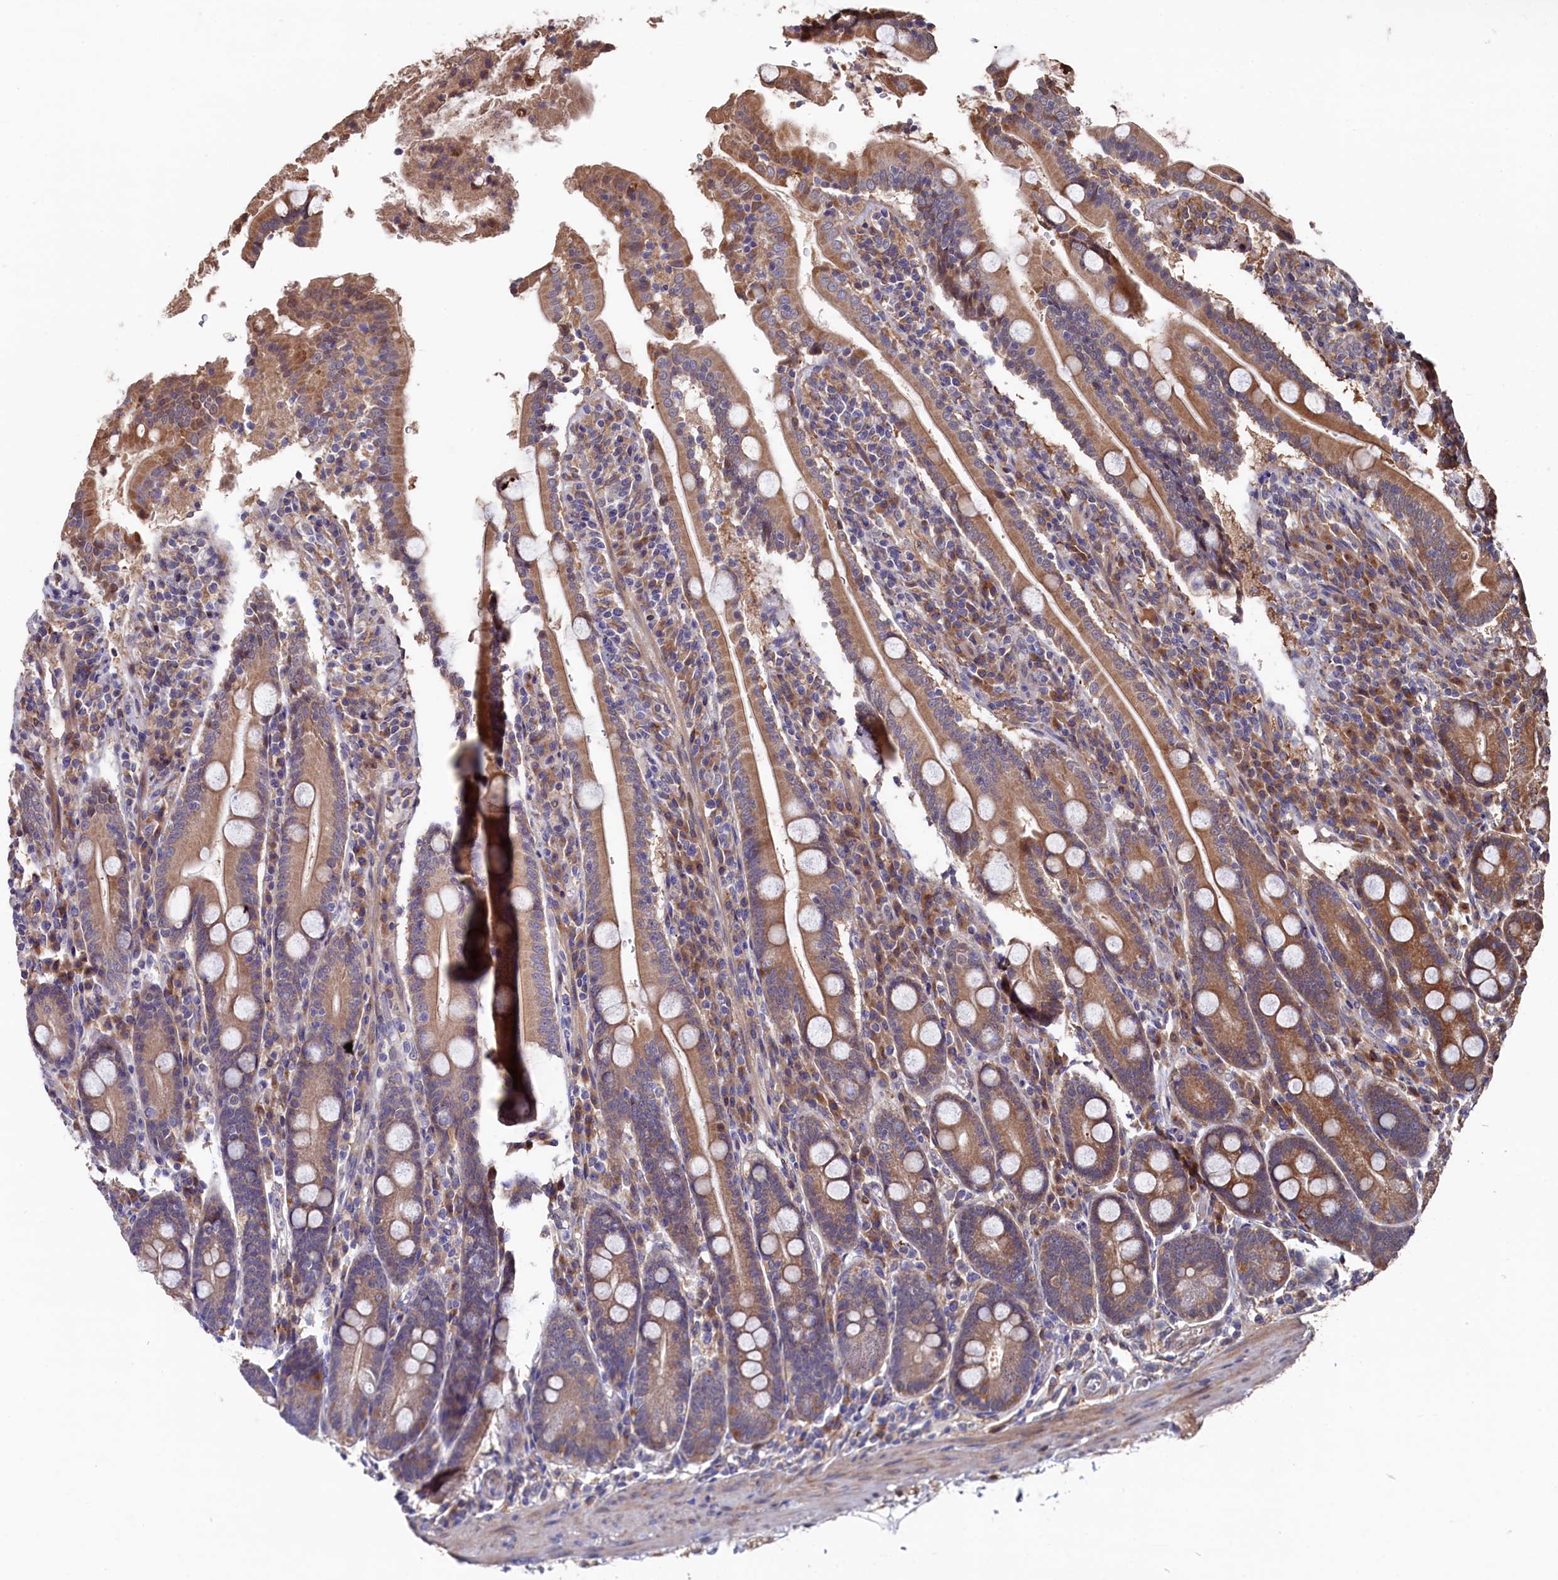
{"staining": {"intensity": "moderate", "quantity": ">75%", "location": "cytoplasmic/membranous"}, "tissue": "duodenum", "cell_type": "Glandular cells", "image_type": "normal", "snomed": [{"axis": "morphology", "description": "Normal tissue, NOS"}, {"axis": "topography", "description": "Duodenum"}], "caption": "Immunohistochemical staining of benign human duodenum exhibits >75% levels of moderate cytoplasmic/membranous protein positivity in approximately >75% of glandular cells. The protein is shown in brown color, while the nuclei are stained blue.", "gene": "SLC12A4", "patient": {"sex": "male", "age": 35}}